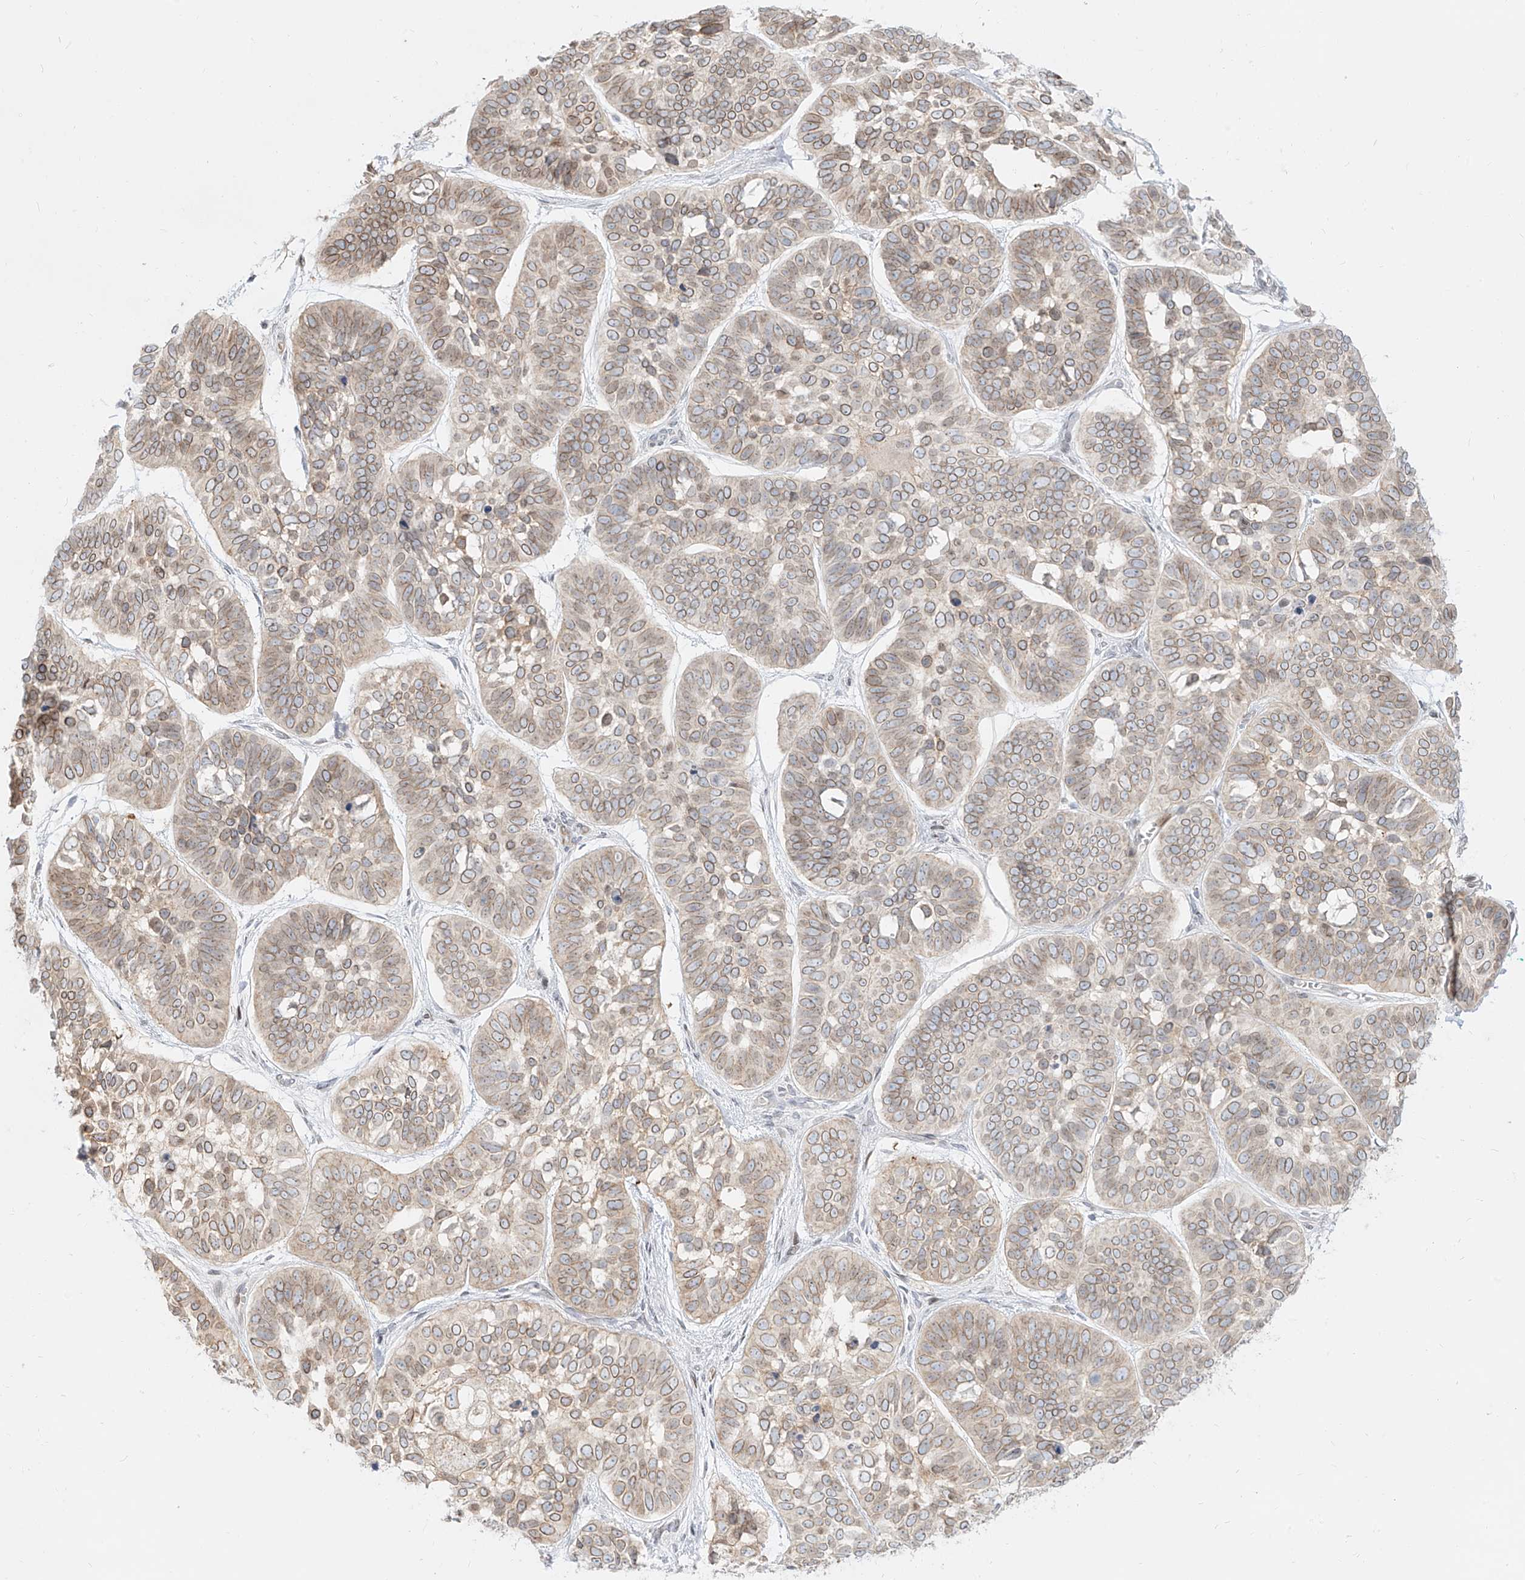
{"staining": {"intensity": "moderate", "quantity": "25%-75%", "location": "cytoplasmic/membranous"}, "tissue": "skin cancer", "cell_type": "Tumor cells", "image_type": "cancer", "snomed": [{"axis": "morphology", "description": "Basal cell carcinoma"}, {"axis": "topography", "description": "Skin"}], "caption": "A brown stain shows moderate cytoplasmic/membranous positivity of a protein in human skin cancer tumor cells.", "gene": "NHSL1", "patient": {"sex": "male", "age": 62}}